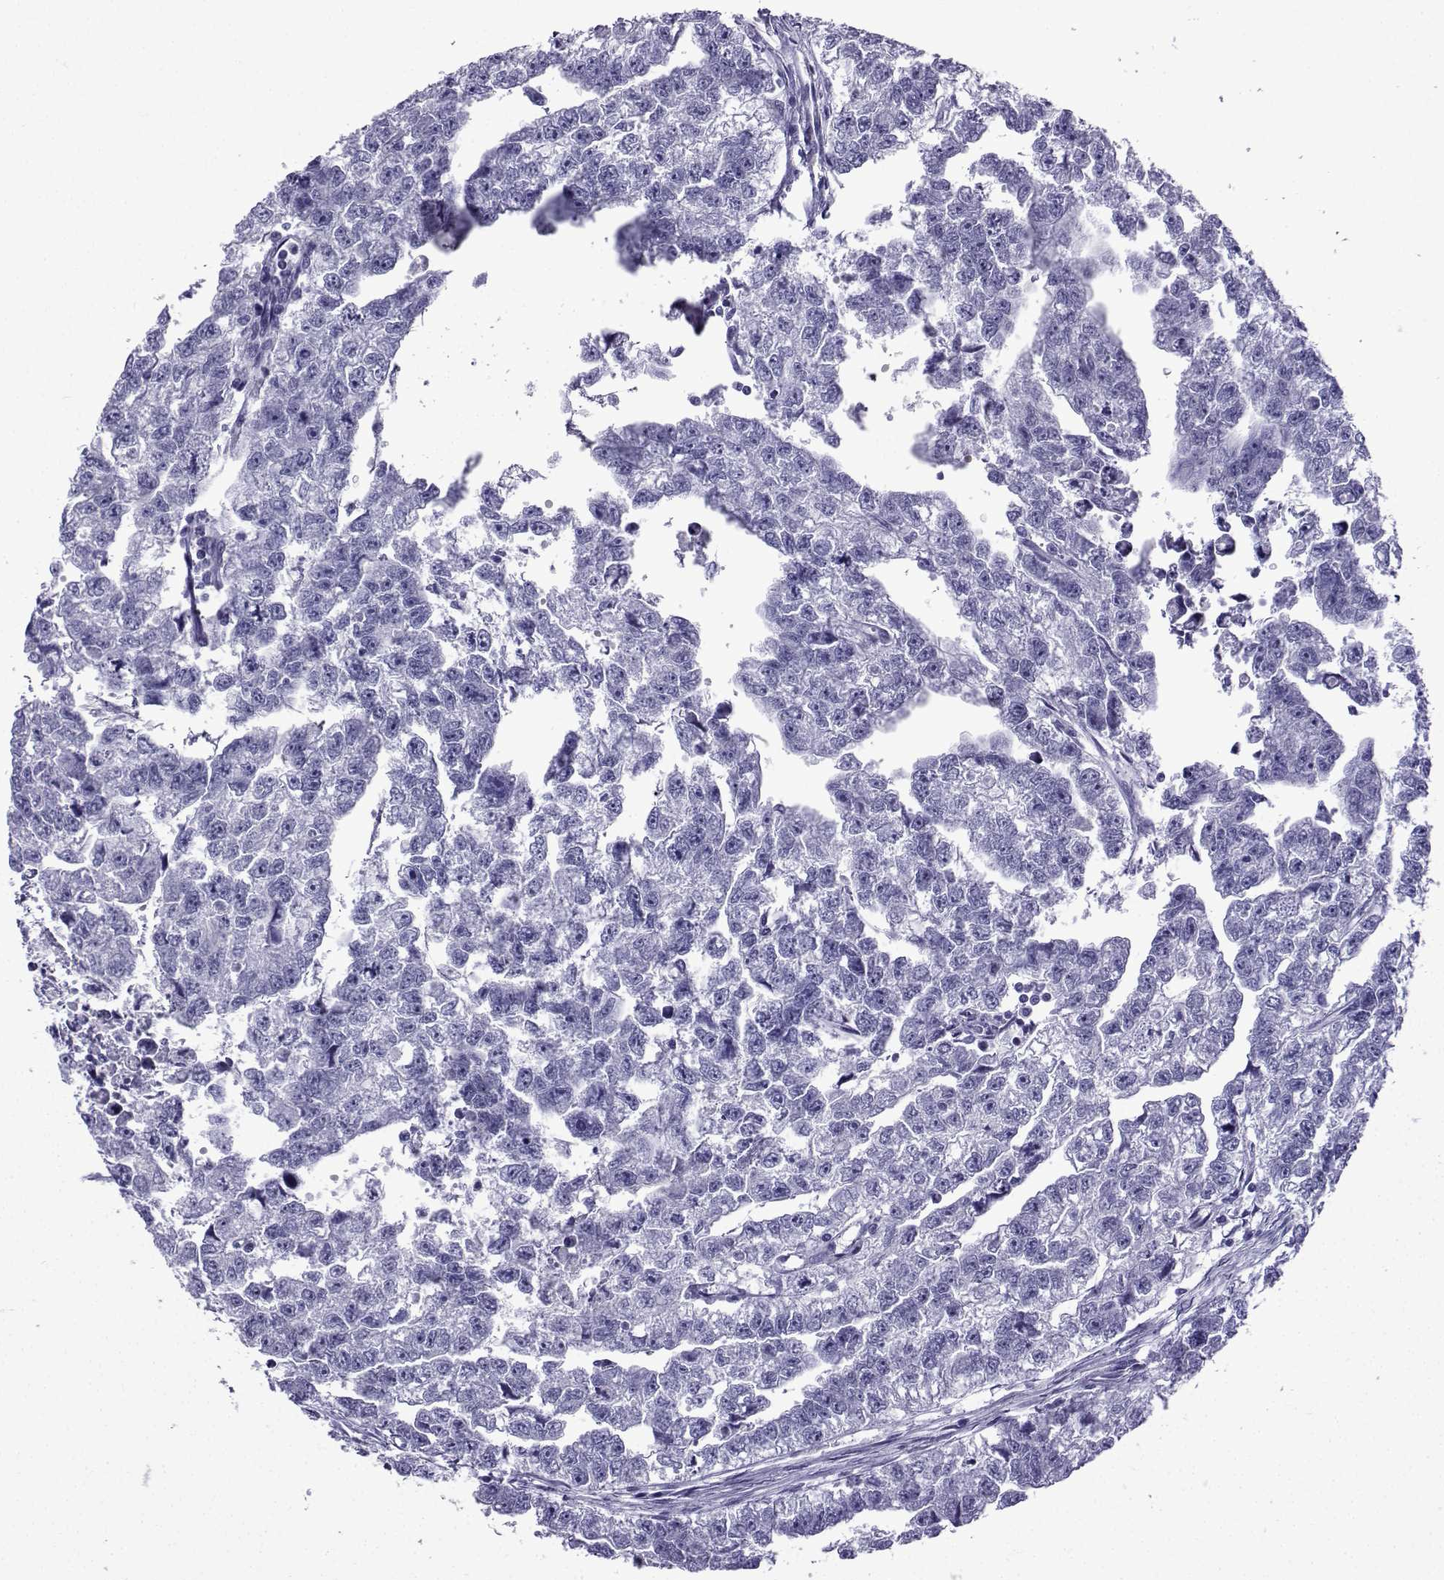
{"staining": {"intensity": "negative", "quantity": "none", "location": "none"}, "tissue": "testis cancer", "cell_type": "Tumor cells", "image_type": "cancer", "snomed": [{"axis": "morphology", "description": "Carcinoma, Embryonal, NOS"}, {"axis": "morphology", "description": "Teratoma, malignant, NOS"}, {"axis": "topography", "description": "Testis"}], "caption": "Testis cancer was stained to show a protein in brown. There is no significant positivity in tumor cells.", "gene": "KCNF1", "patient": {"sex": "male", "age": 44}}